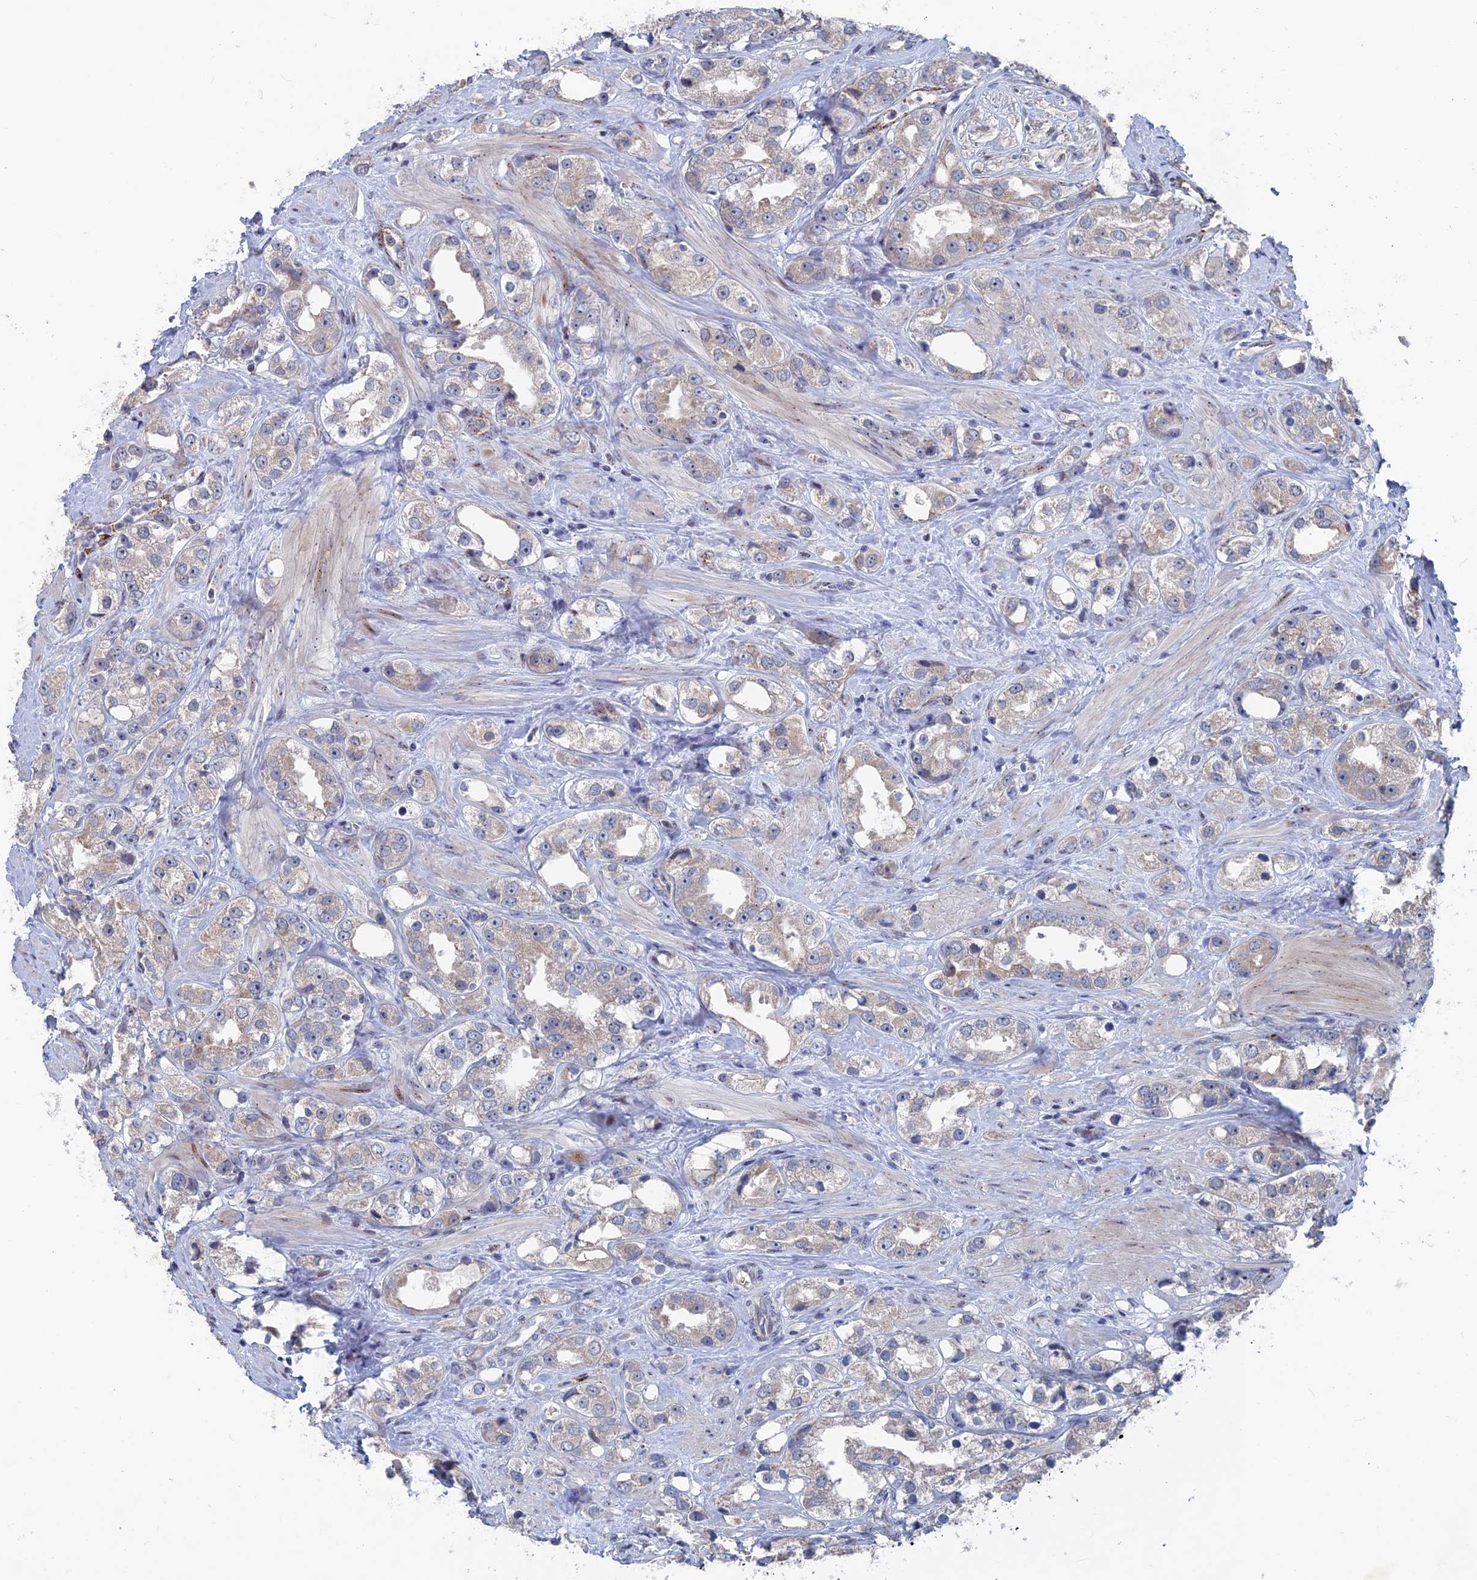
{"staining": {"intensity": "weak", "quantity": ">75%", "location": "cytoplasmic/membranous"}, "tissue": "prostate cancer", "cell_type": "Tumor cells", "image_type": "cancer", "snomed": [{"axis": "morphology", "description": "Adenocarcinoma, NOS"}, {"axis": "topography", "description": "Prostate"}], "caption": "Immunohistochemistry (DAB) staining of prostate cancer displays weak cytoplasmic/membranous protein positivity in approximately >75% of tumor cells.", "gene": "SH3D21", "patient": {"sex": "male", "age": 79}}